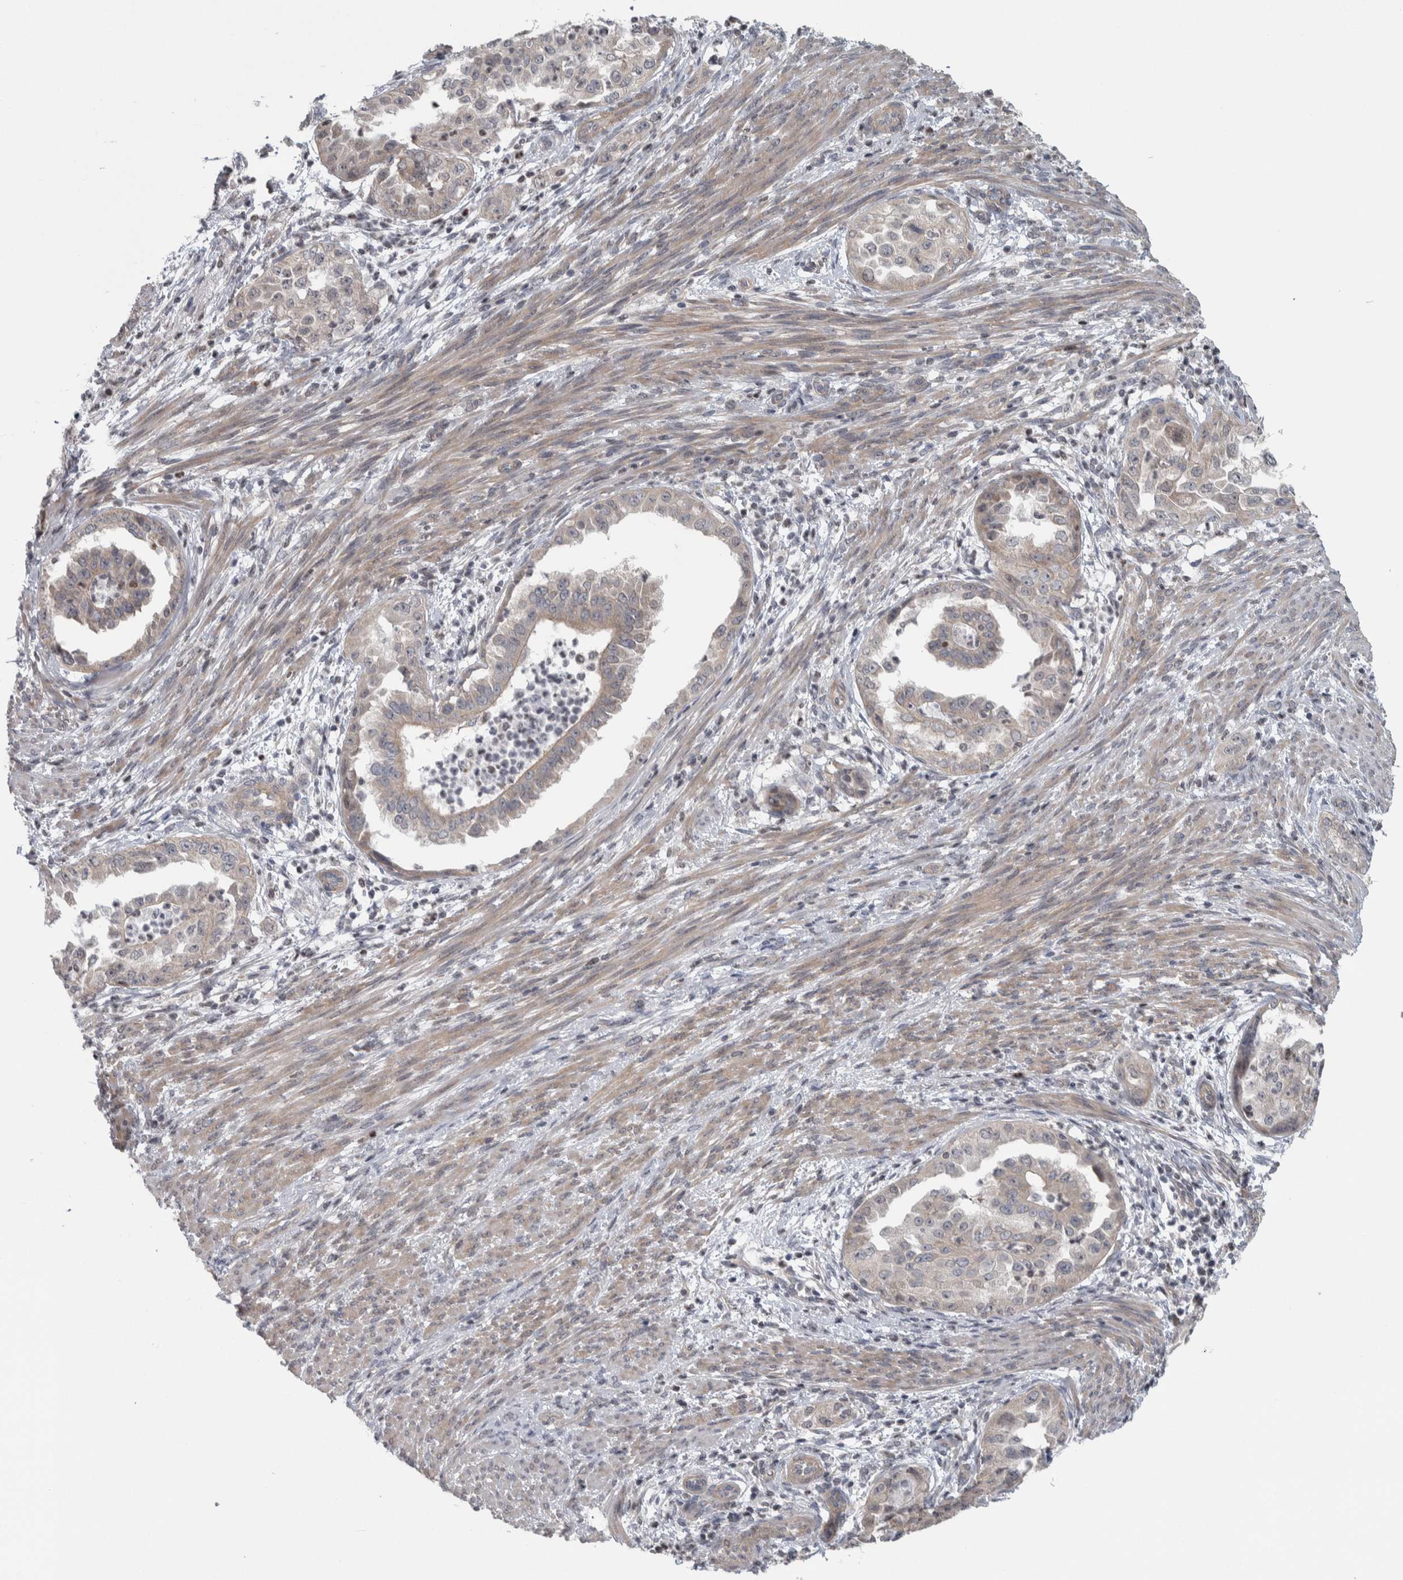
{"staining": {"intensity": "weak", "quantity": ">75%", "location": "cytoplasmic/membranous"}, "tissue": "endometrial cancer", "cell_type": "Tumor cells", "image_type": "cancer", "snomed": [{"axis": "morphology", "description": "Adenocarcinoma, NOS"}, {"axis": "topography", "description": "Endometrium"}], "caption": "Endometrial cancer stained with immunohistochemistry shows weak cytoplasmic/membranous staining in about >75% of tumor cells. The staining was performed using DAB (3,3'-diaminobenzidine) to visualize the protein expression in brown, while the nuclei were stained in blue with hematoxylin (Magnification: 20x).", "gene": "CWC27", "patient": {"sex": "female", "age": 85}}